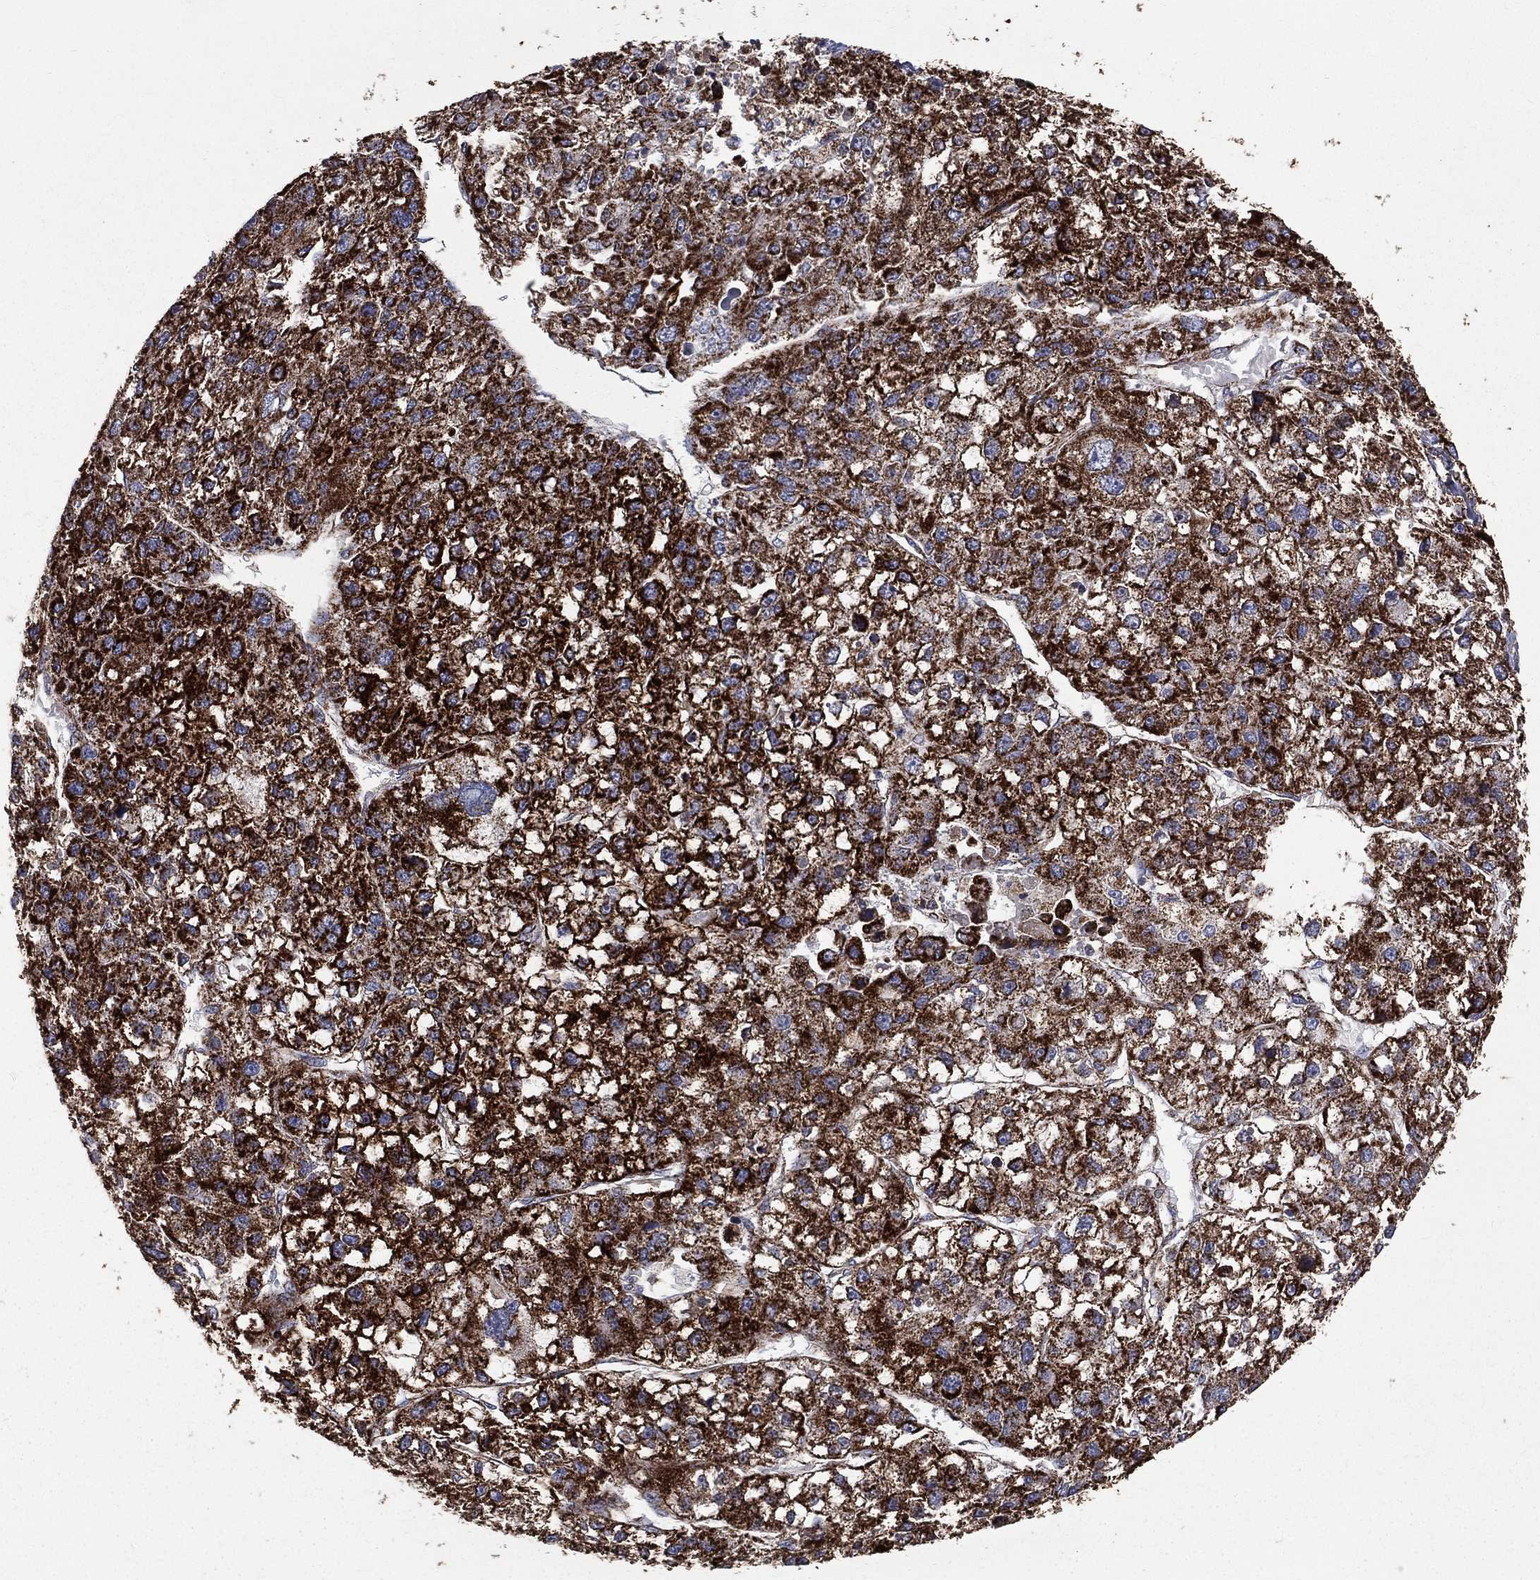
{"staining": {"intensity": "strong", "quantity": ">75%", "location": "cytoplasmic/membranous"}, "tissue": "liver cancer", "cell_type": "Tumor cells", "image_type": "cancer", "snomed": [{"axis": "morphology", "description": "Carcinoma, Hepatocellular, NOS"}, {"axis": "topography", "description": "Liver"}], "caption": "This photomicrograph displays immunohistochemistry staining of hepatocellular carcinoma (liver), with high strong cytoplasmic/membranous staining in approximately >75% of tumor cells.", "gene": "GOT2", "patient": {"sex": "male", "age": 56}}